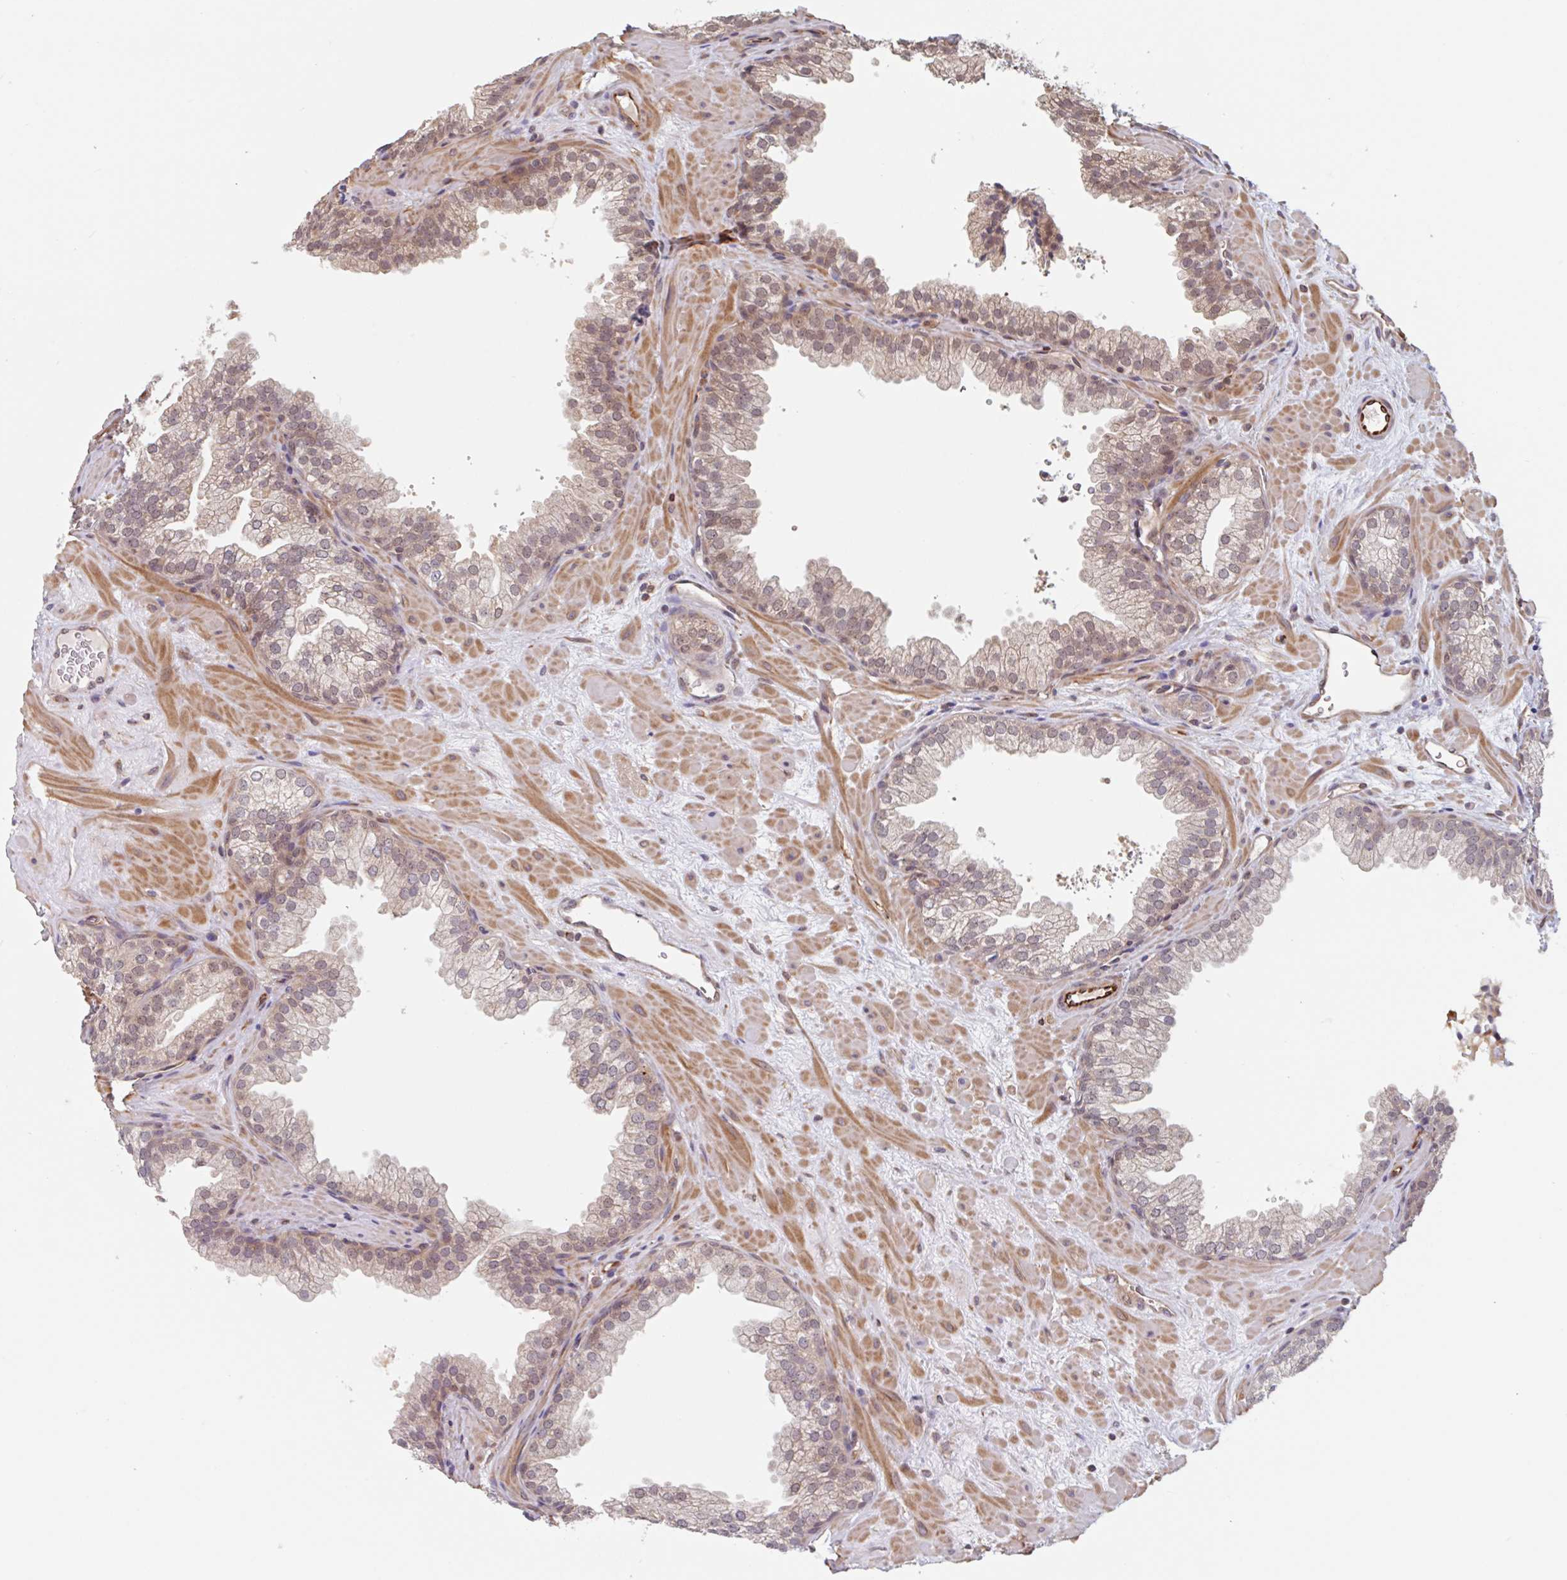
{"staining": {"intensity": "moderate", "quantity": "25%-75%", "location": "cytoplasmic/membranous,nuclear"}, "tissue": "prostate", "cell_type": "Glandular cells", "image_type": "normal", "snomed": [{"axis": "morphology", "description": "Normal tissue, NOS"}, {"axis": "topography", "description": "Prostate"}], "caption": "Protein staining of unremarkable prostate exhibits moderate cytoplasmic/membranous,nuclear positivity in approximately 25%-75% of glandular cells. Nuclei are stained in blue.", "gene": "NUB1", "patient": {"sex": "male", "age": 37}}